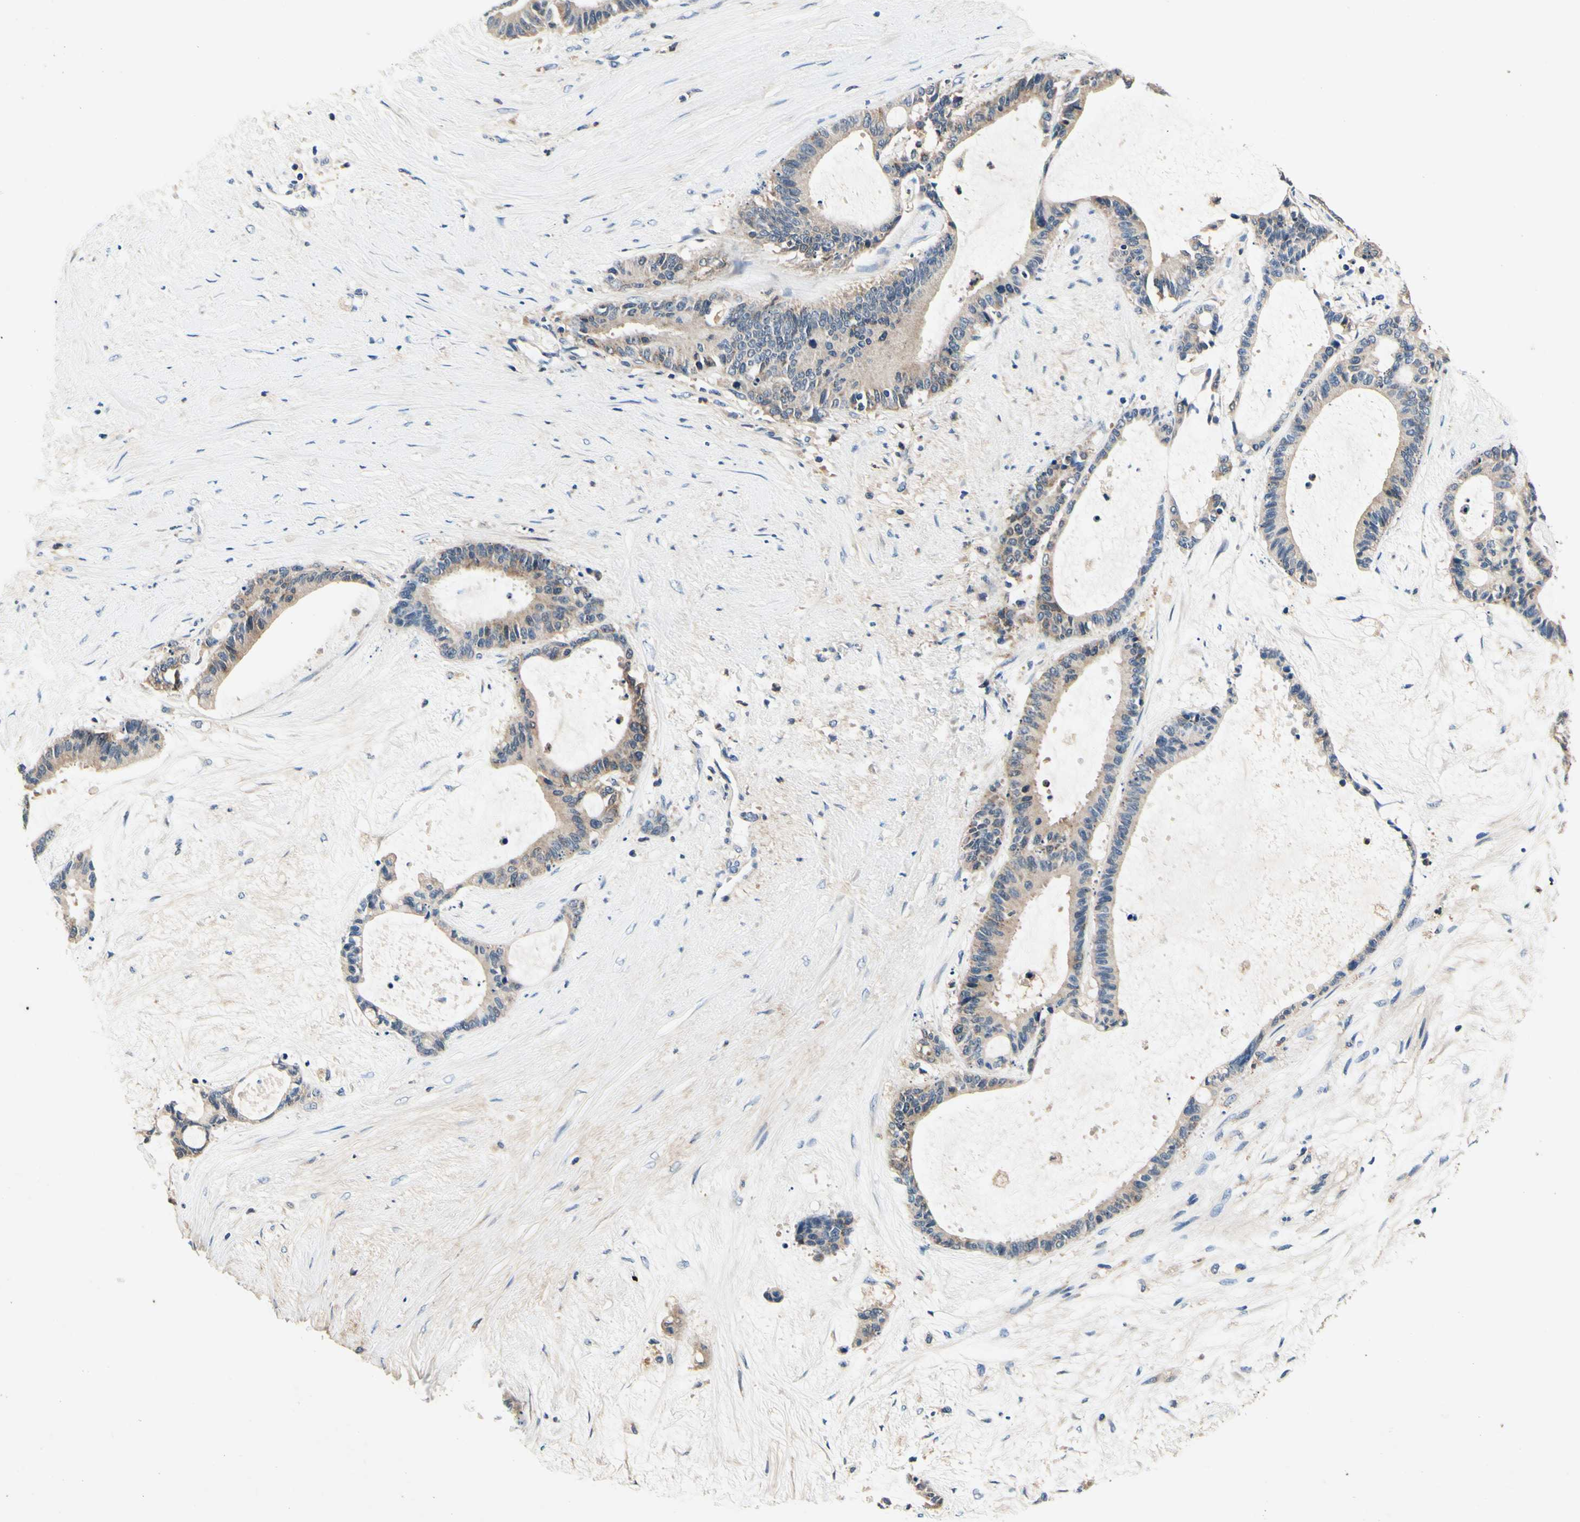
{"staining": {"intensity": "weak", "quantity": "25%-75%", "location": "cytoplasmic/membranous"}, "tissue": "liver cancer", "cell_type": "Tumor cells", "image_type": "cancer", "snomed": [{"axis": "morphology", "description": "Cholangiocarcinoma"}, {"axis": "topography", "description": "Liver"}], "caption": "DAB immunohistochemical staining of liver cancer exhibits weak cytoplasmic/membranous protein positivity in approximately 25%-75% of tumor cells.", "gene": "PLA2G4A", "patient": {"sex": "female", "age": 73}}